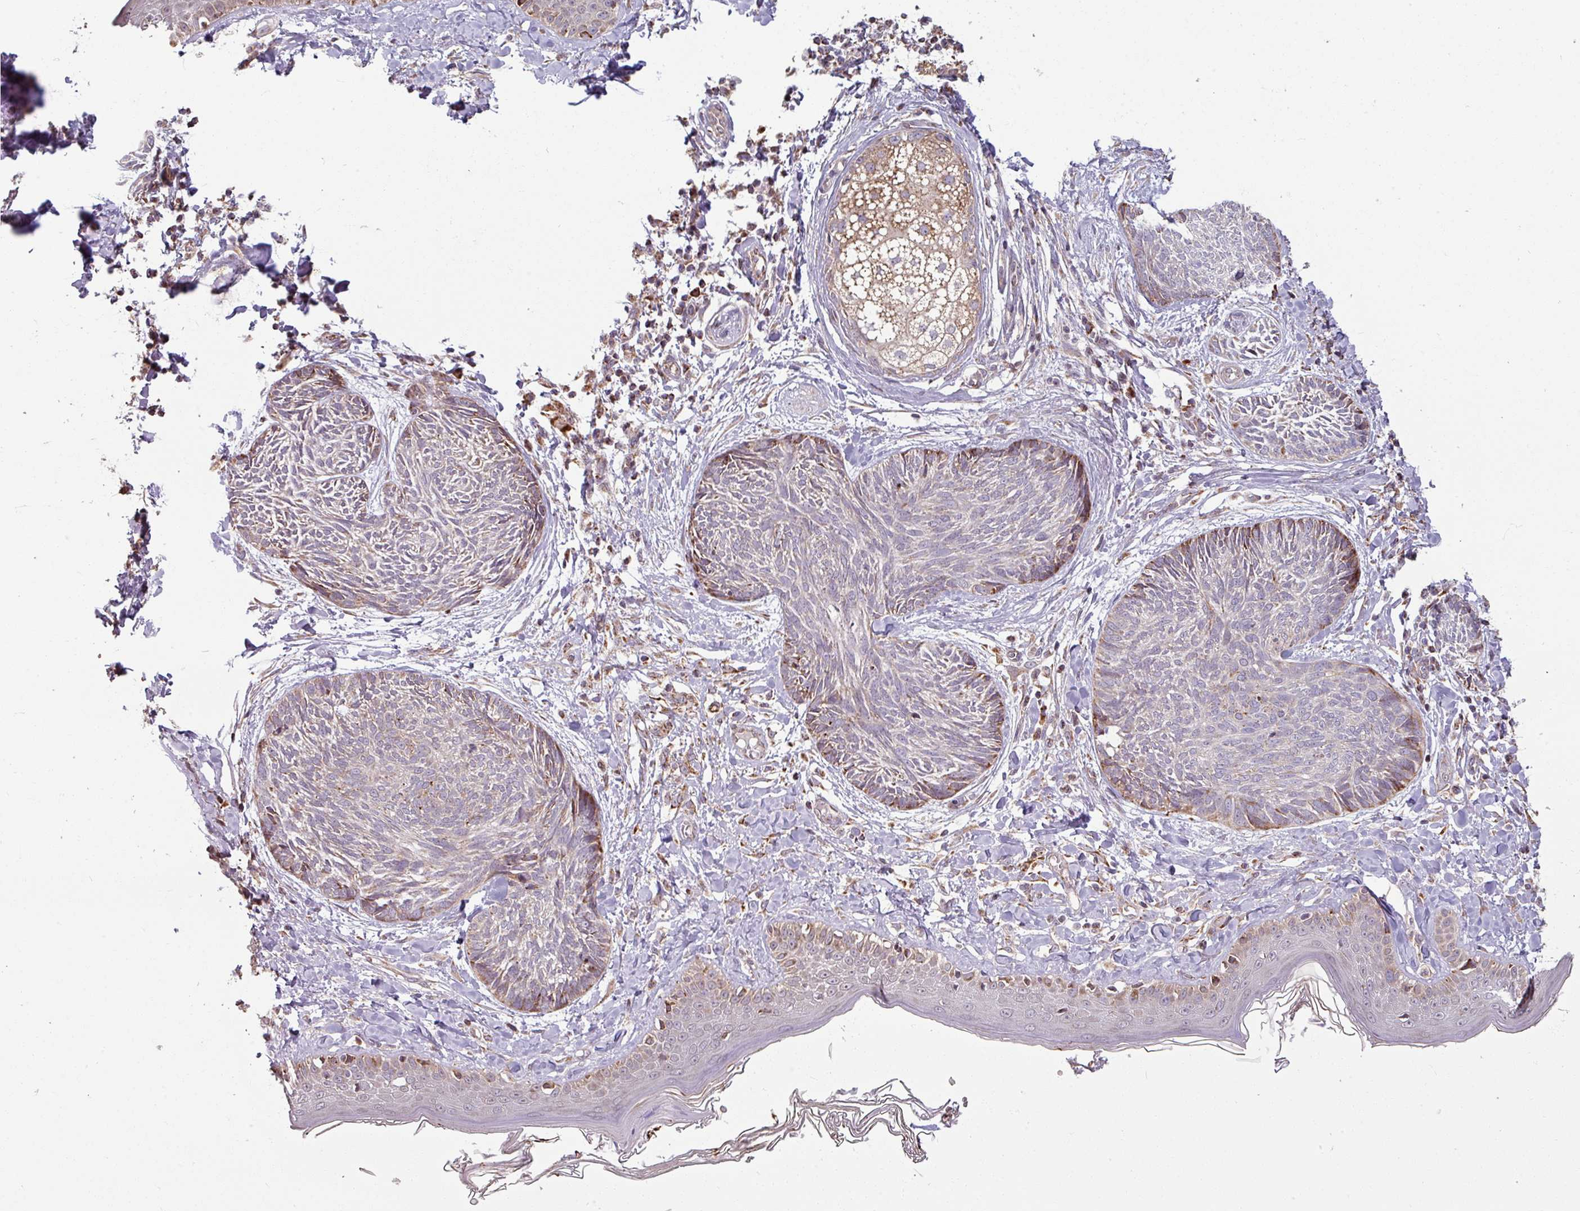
{"staining": {"intensity": "weak", "quantity": "<25%", "location": "cytoplasmic/membranous"}, "tissue": "skin cancer", "cell_type": "Tumor cells", "image_type": "cancer", "snomed": [{"axis": "morphology", "description": "Basal cell carcinoma"}, {"axis": "topography", "description": "Skin"}], "caption": "Skin cancer was stained to show a protein in brown. There is no significant expression in tumor cells.", "gene": "MAGT1", "patient": {"sex": "male", "age": 73}}